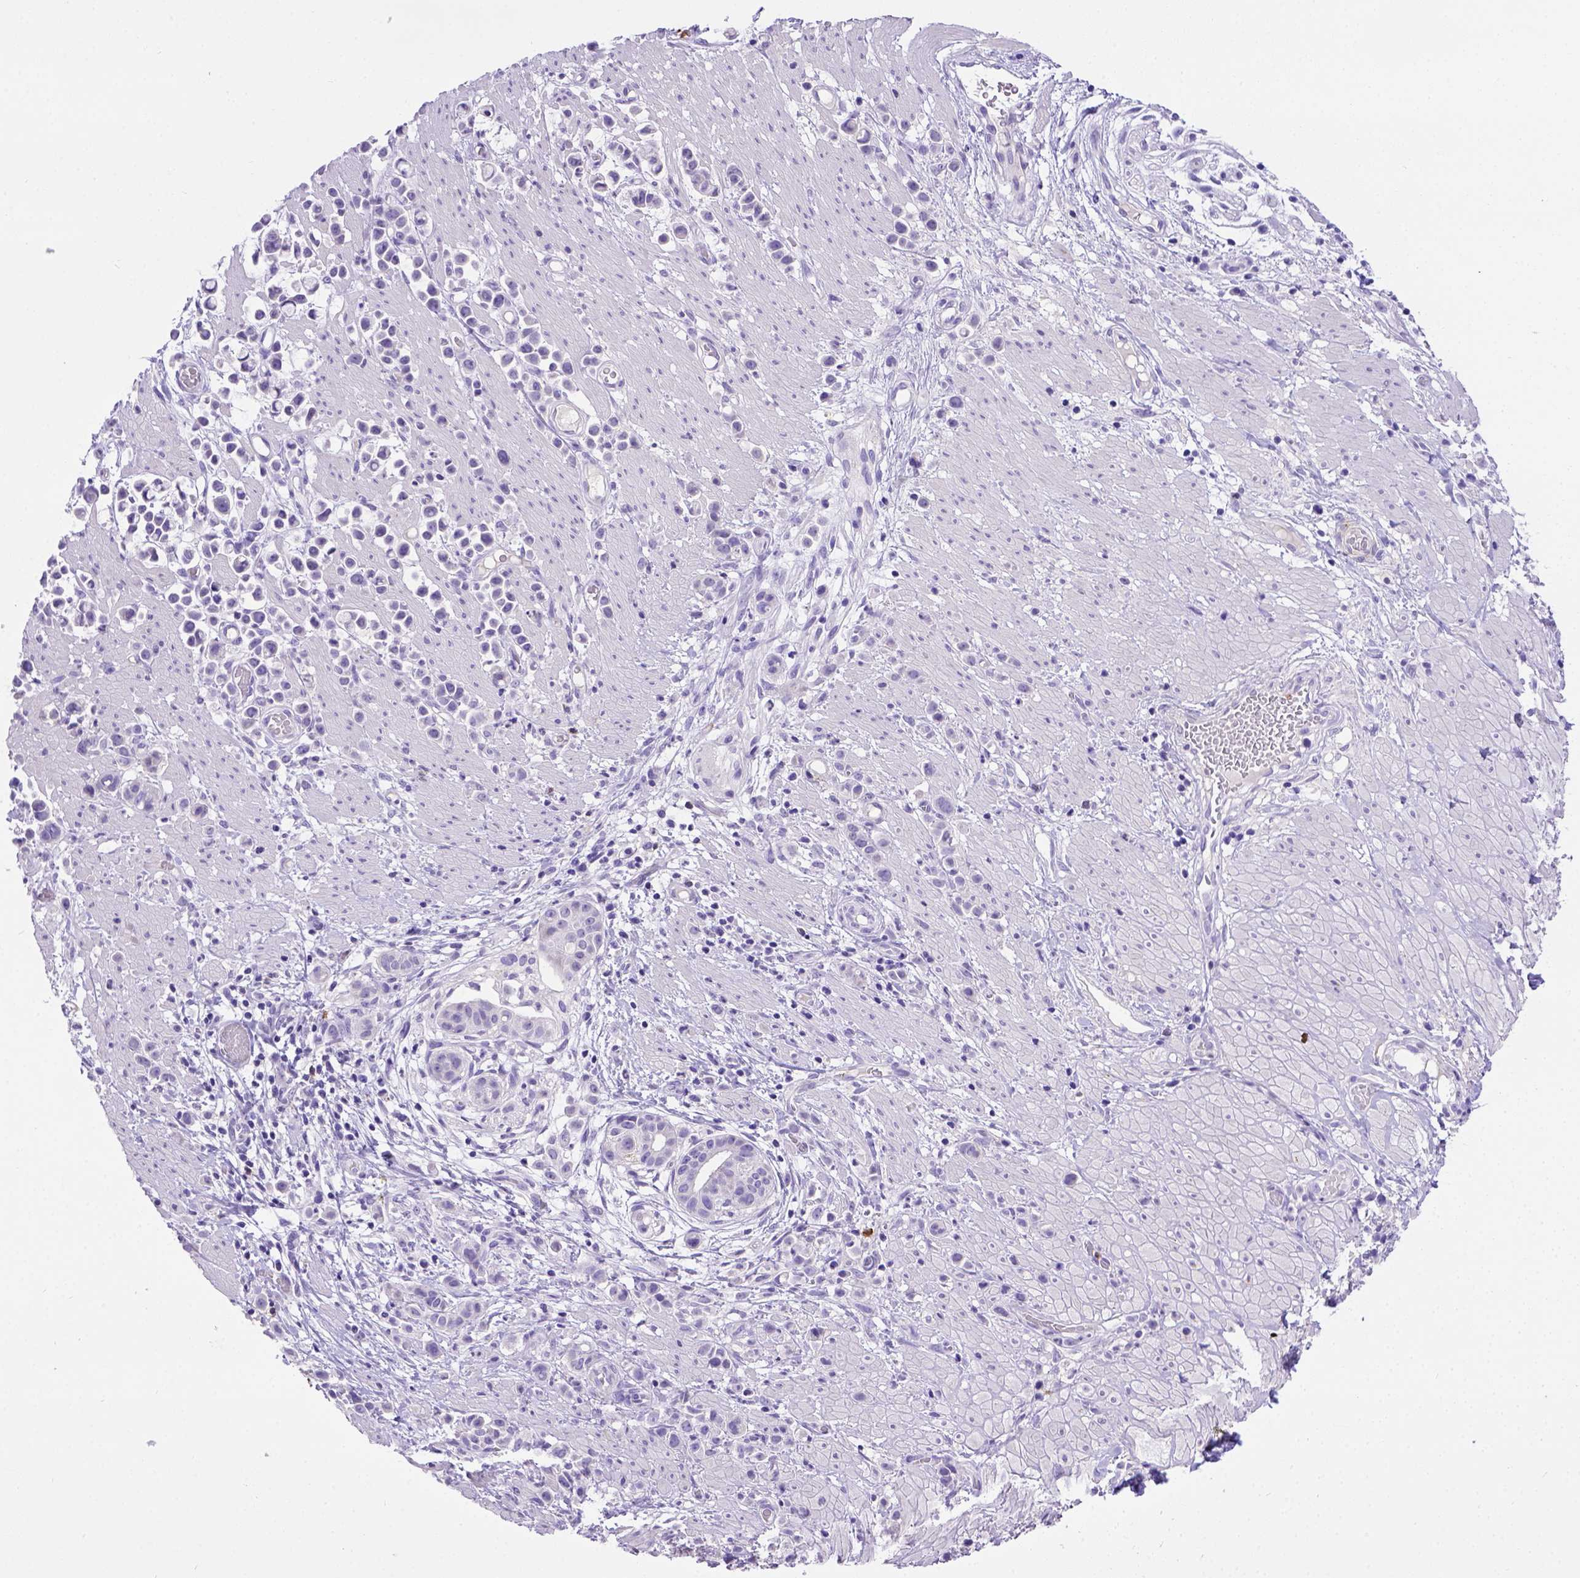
{"staining": {"intensity": "negative", "quantity": "none", "location": "none"}, "tissue": "stomach cancer", "cell_type": "Tumor cells", "image_type": "cancer", "snomed": [{"axis": "morphology", "description": "Adenocarcinoma, NOS"}, {"axis": "topography", "description": "Stomach"}], "caption": "DAB immunohistochemical staining of stomach cancer demonstrates no significant expression in tumor cells.", "gene": "B3GAT1", "patient": {"sex": "male", "age": 82}}